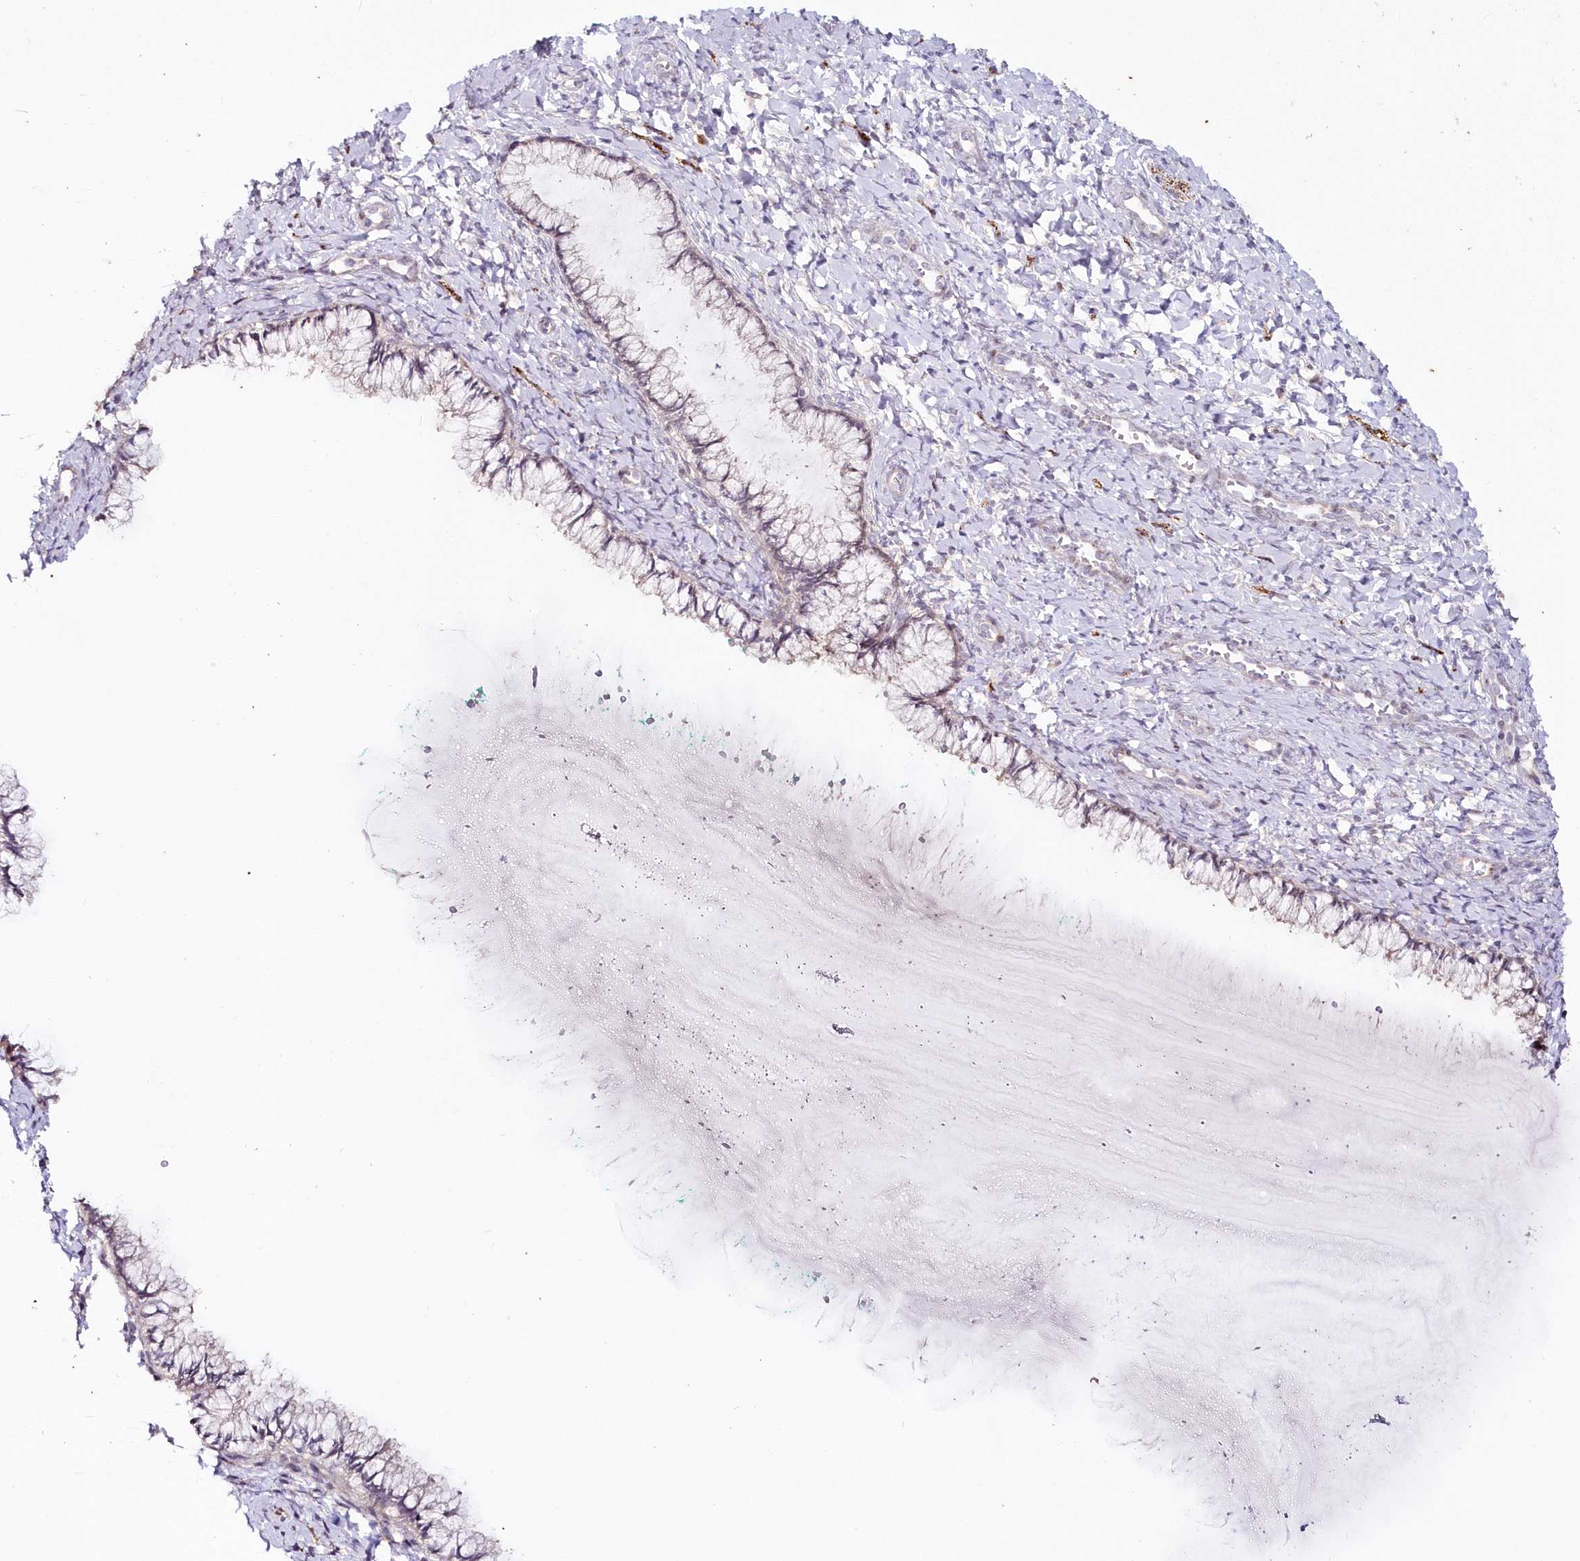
{"staining": {"intensity": "negative", "quantity": "none", "location": "none"}, "tissue": "cervix", "cell_type": "Glandular cells", "image_type": "normal", "snomed": [{"axis": "morphology", "description": "Normal tissue, NOS"}, {"axis": "morphology", "description": "Adenocarcinoma, NOS"}, {"axis": "topography", "description": "Cervix"}], "caption": "Immunohistochemistry (IHC) of unremarkable cervix shows no positivity in glandular cells.", "gene": "SNED1", "patient": {"sex": "female", "age": 29}}